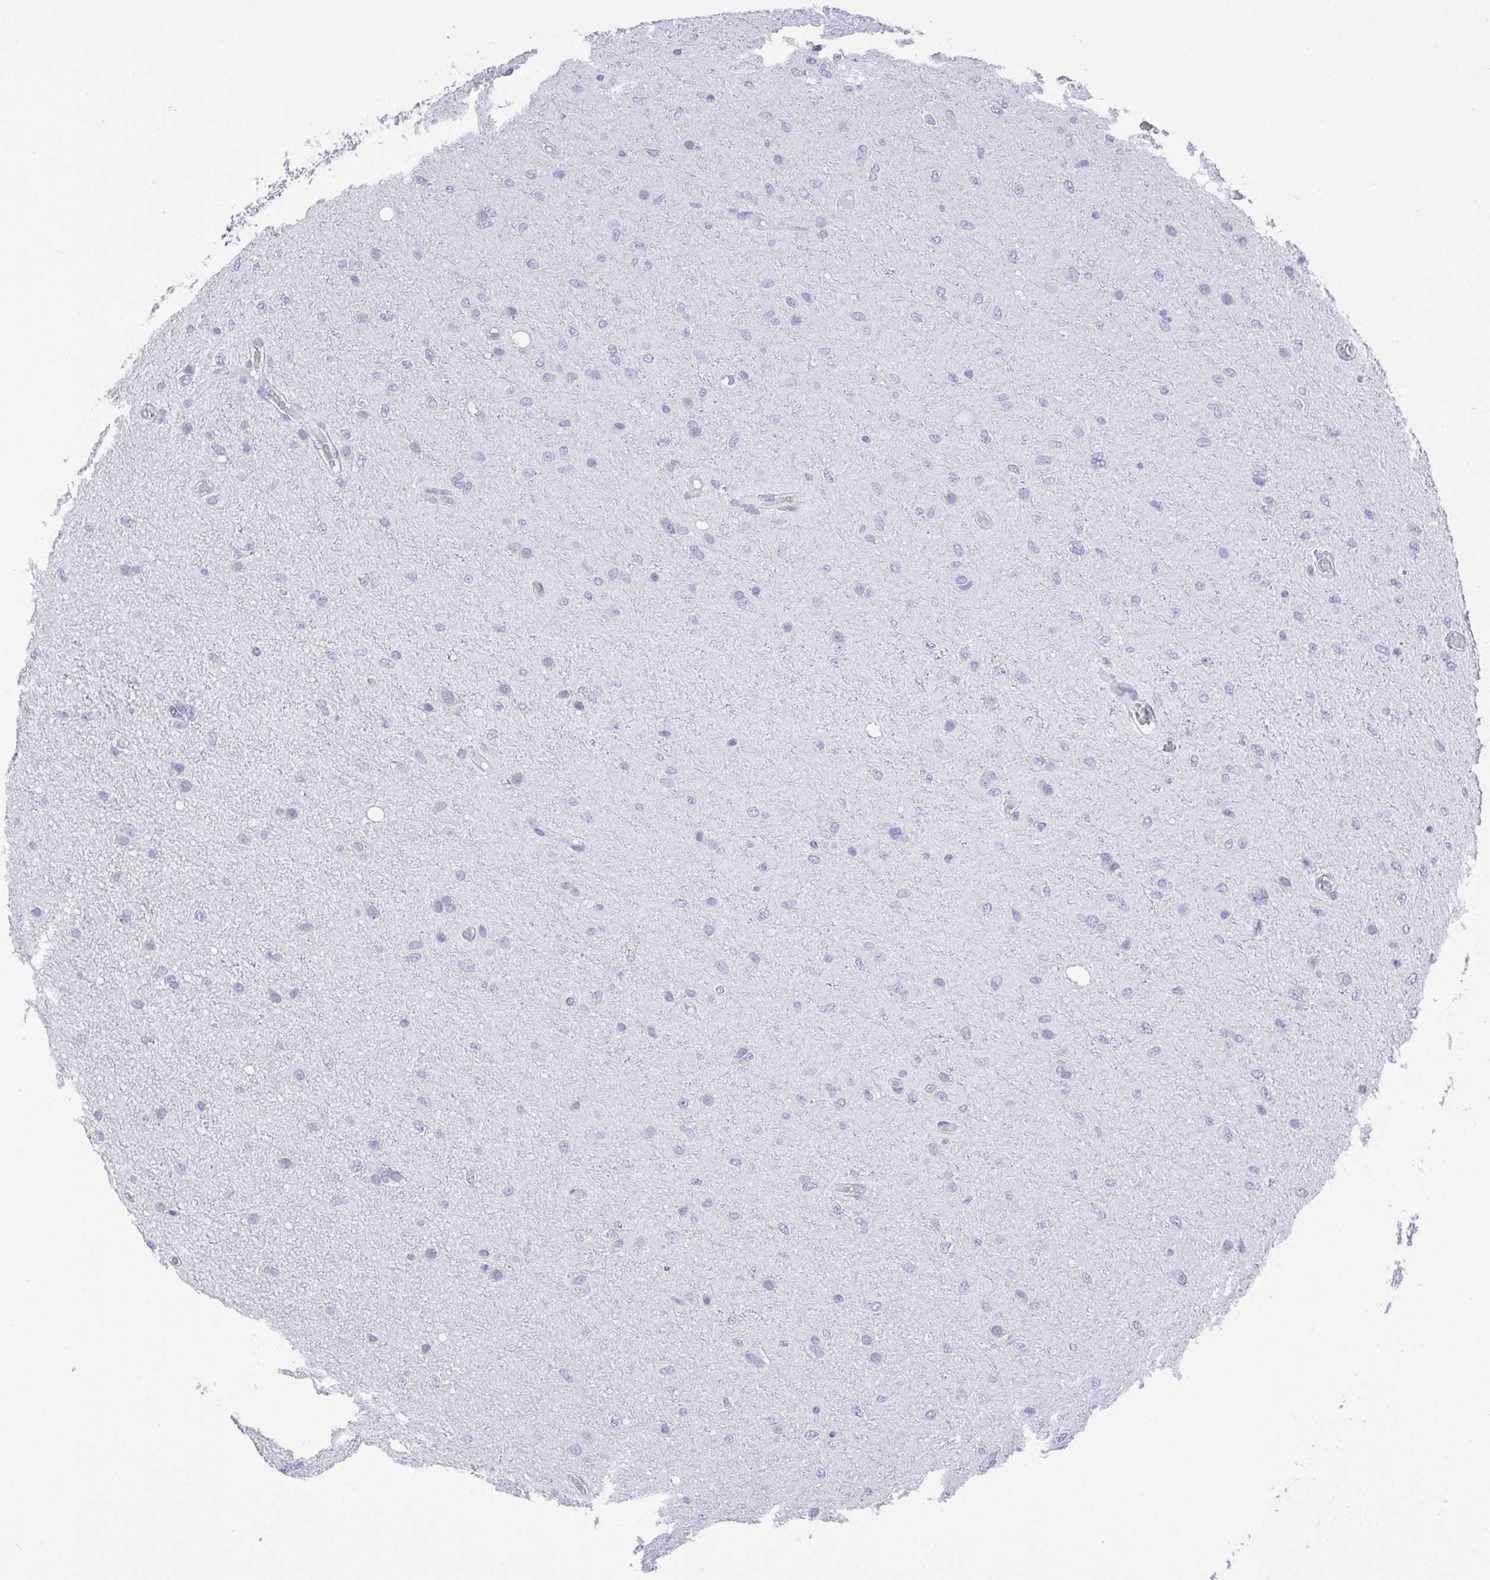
{"staining": {"intensity": "negative", "quantity": "none", "location": "none"}, "tissue": "glioma", "cell_type": "Tumor cells", "image_type": "cancer", "snomed": [{"axis": "morphology", "description": "Glioma, malignant, Low grade"}, {"axis": "topography", "description": "Cerebellum"}], "caption": "Immunohistochemistry of malignant glioma (low-grade) shows no staining in tumor cells.", "gene": "FBXL20", "patient": {"sex": "female", "age": 5}}